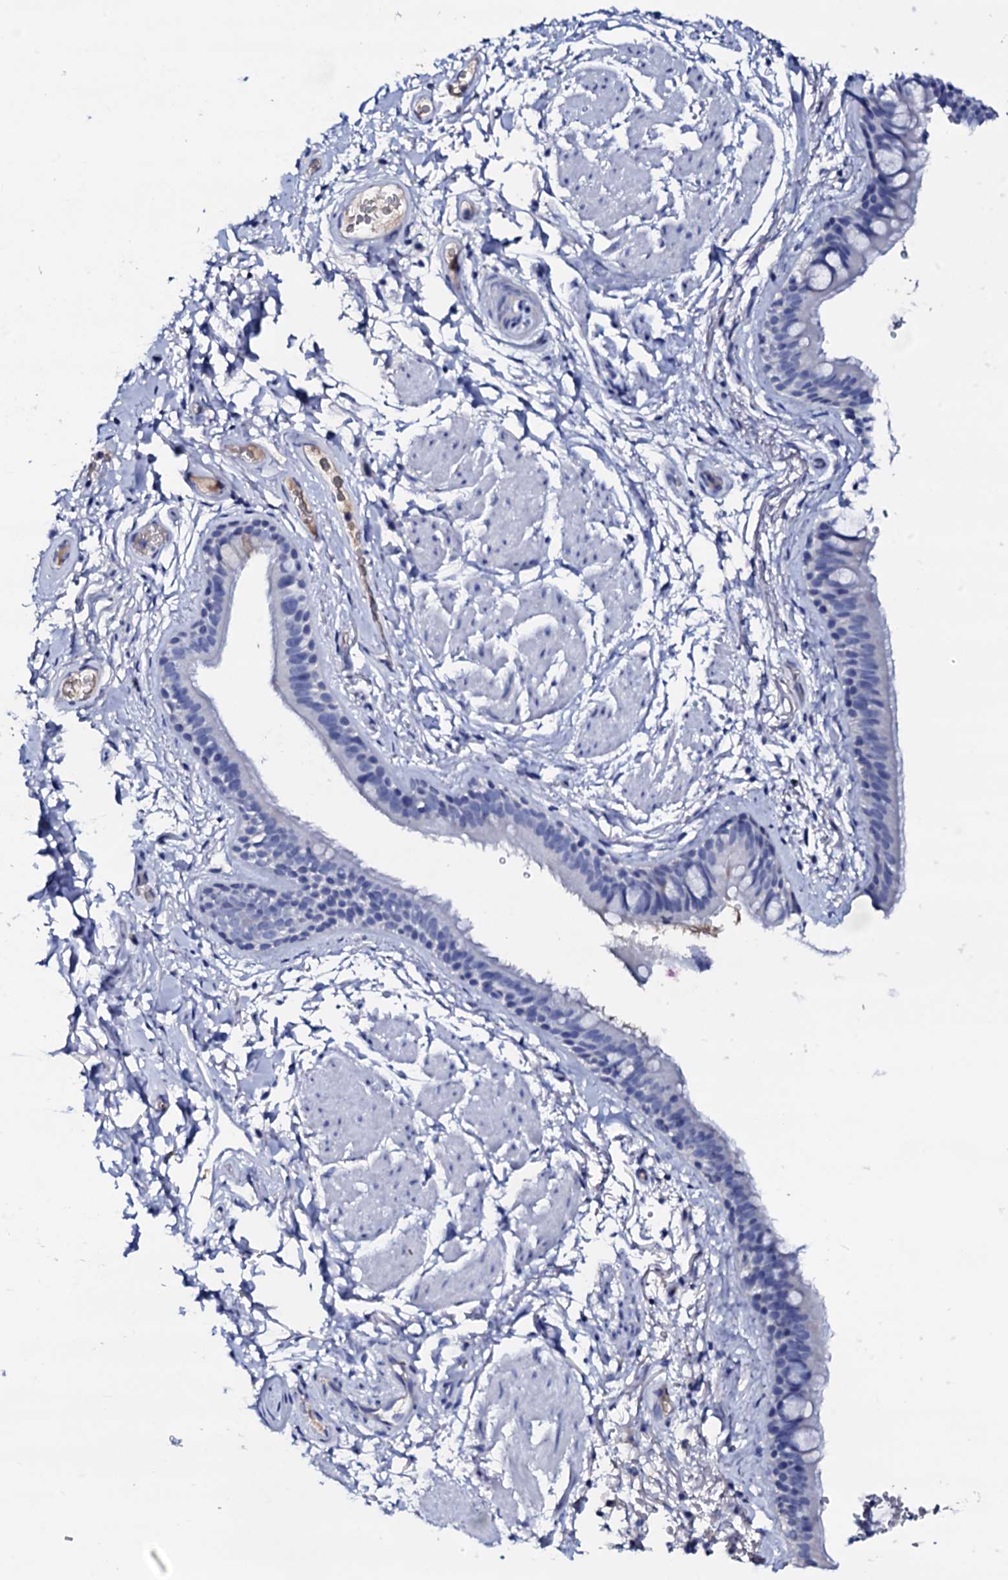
{"staining": {"intensity": "negative", "quantity": "none", "location": "none"}, "tissue": "bronchus", "cell_type": "Respiratory epithelial cells", "image_type": "normal", "snomed": [{"axis": "morphology", "description": "Normal tissue, NOS"}, {"axis": "topography", "description": "Cartilage tissue"}], "caption": "Photomicrograph shows no significant protein staining in respiratory epithelial cells of benign bronchus.", "gene": "FBXL16", "patient": {"sex": "male", "age": 63}}